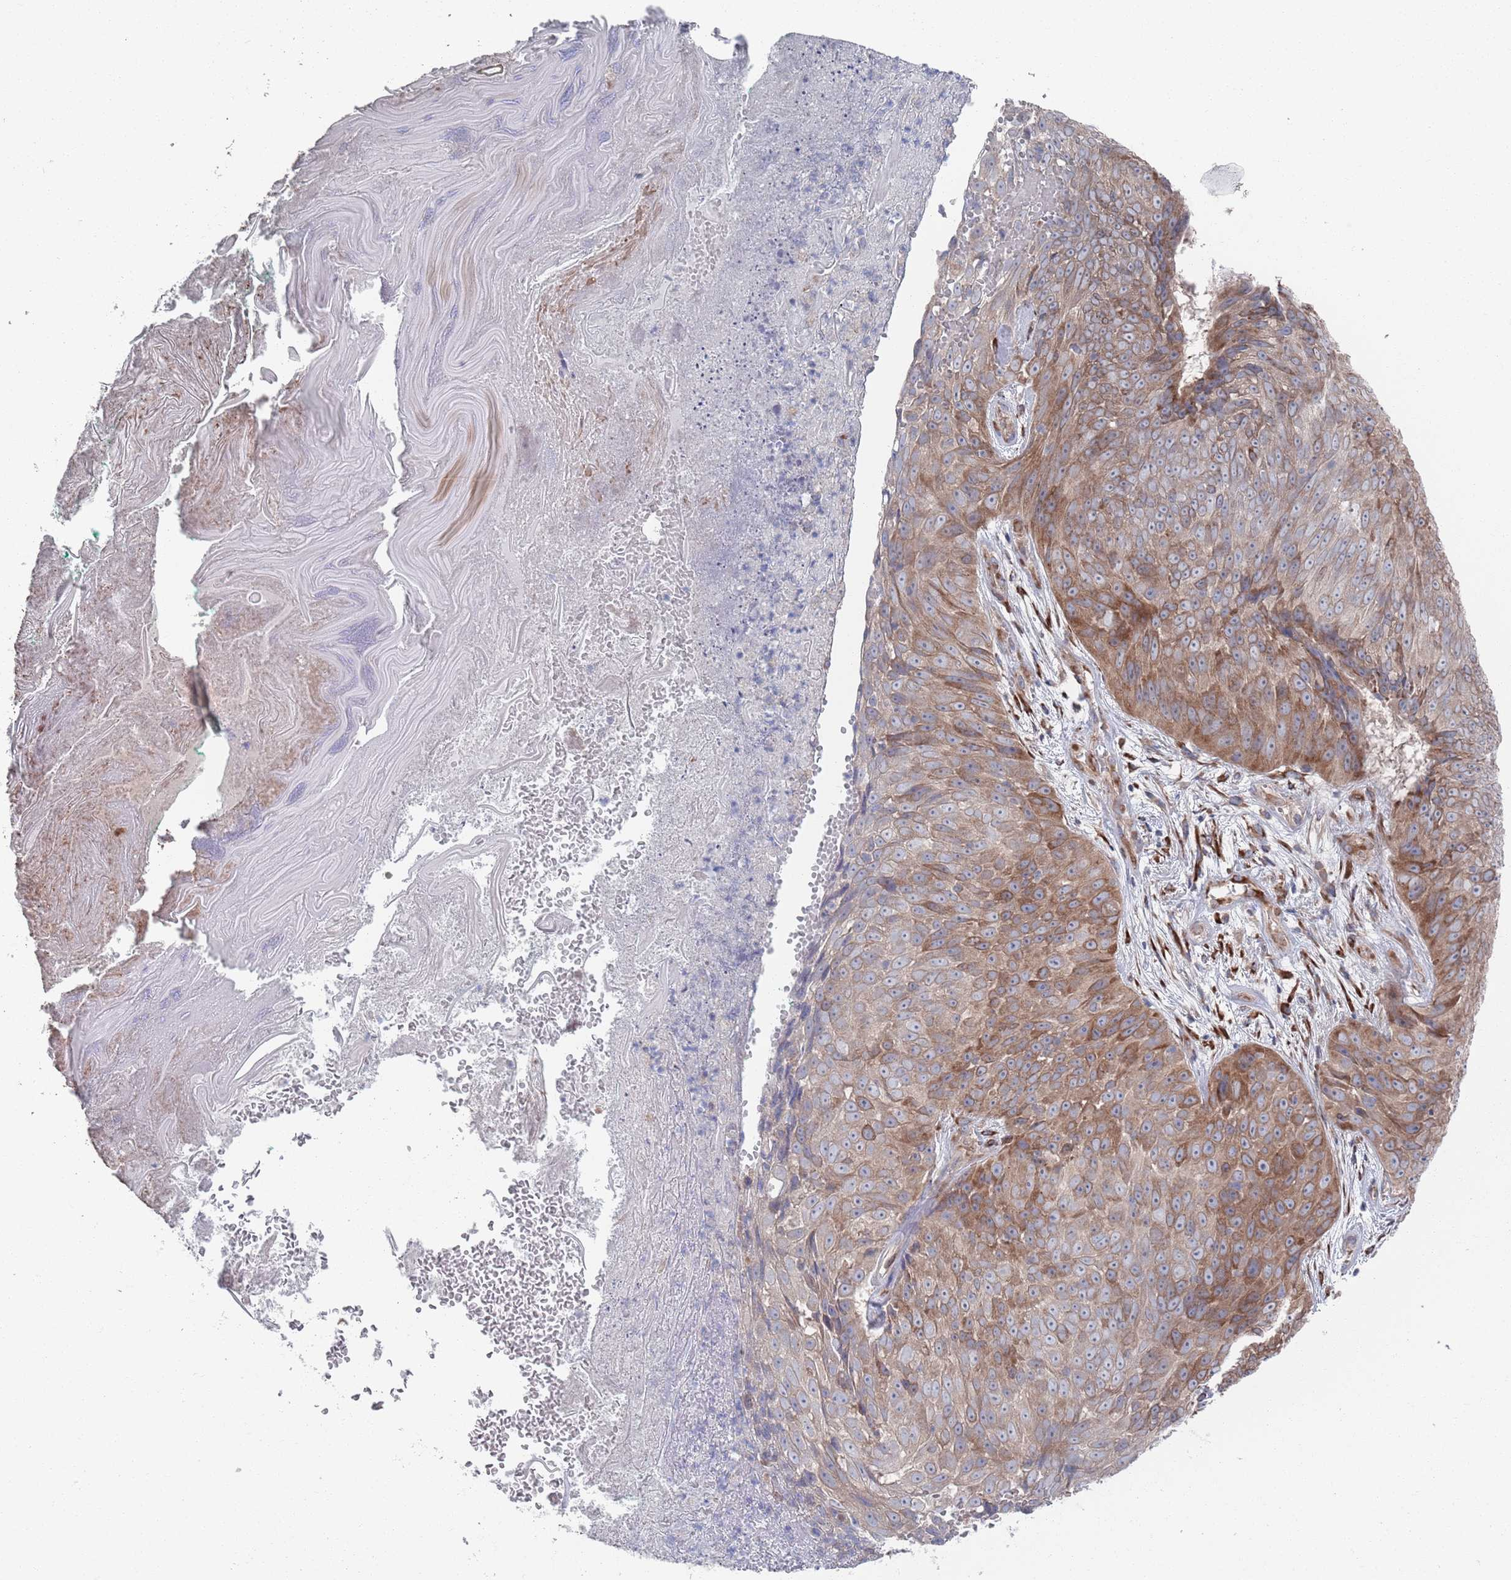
{"staining": {"intensity": "moderate", "quantity": ">75%", "location": "cytoplasmic/membranous"}, "tissue": "skin cancer", "cell_type": "Tumor cells", "image_type": "cancer", "snomed": [{"axis": "morphology", "description": "Squamous cell carcinoma, NOS"}, {"axis": "topography", "description": "Skin"}], "caption": "There is medium levels of moderate cytoplasmic/membranous expression in tumor cells of squamous cell carcinoma (skin), as demonstrated by immunohistochemical staining (brown color).", "gene": "CCDC106", "patient": {"sex": "female", "age": 87}}